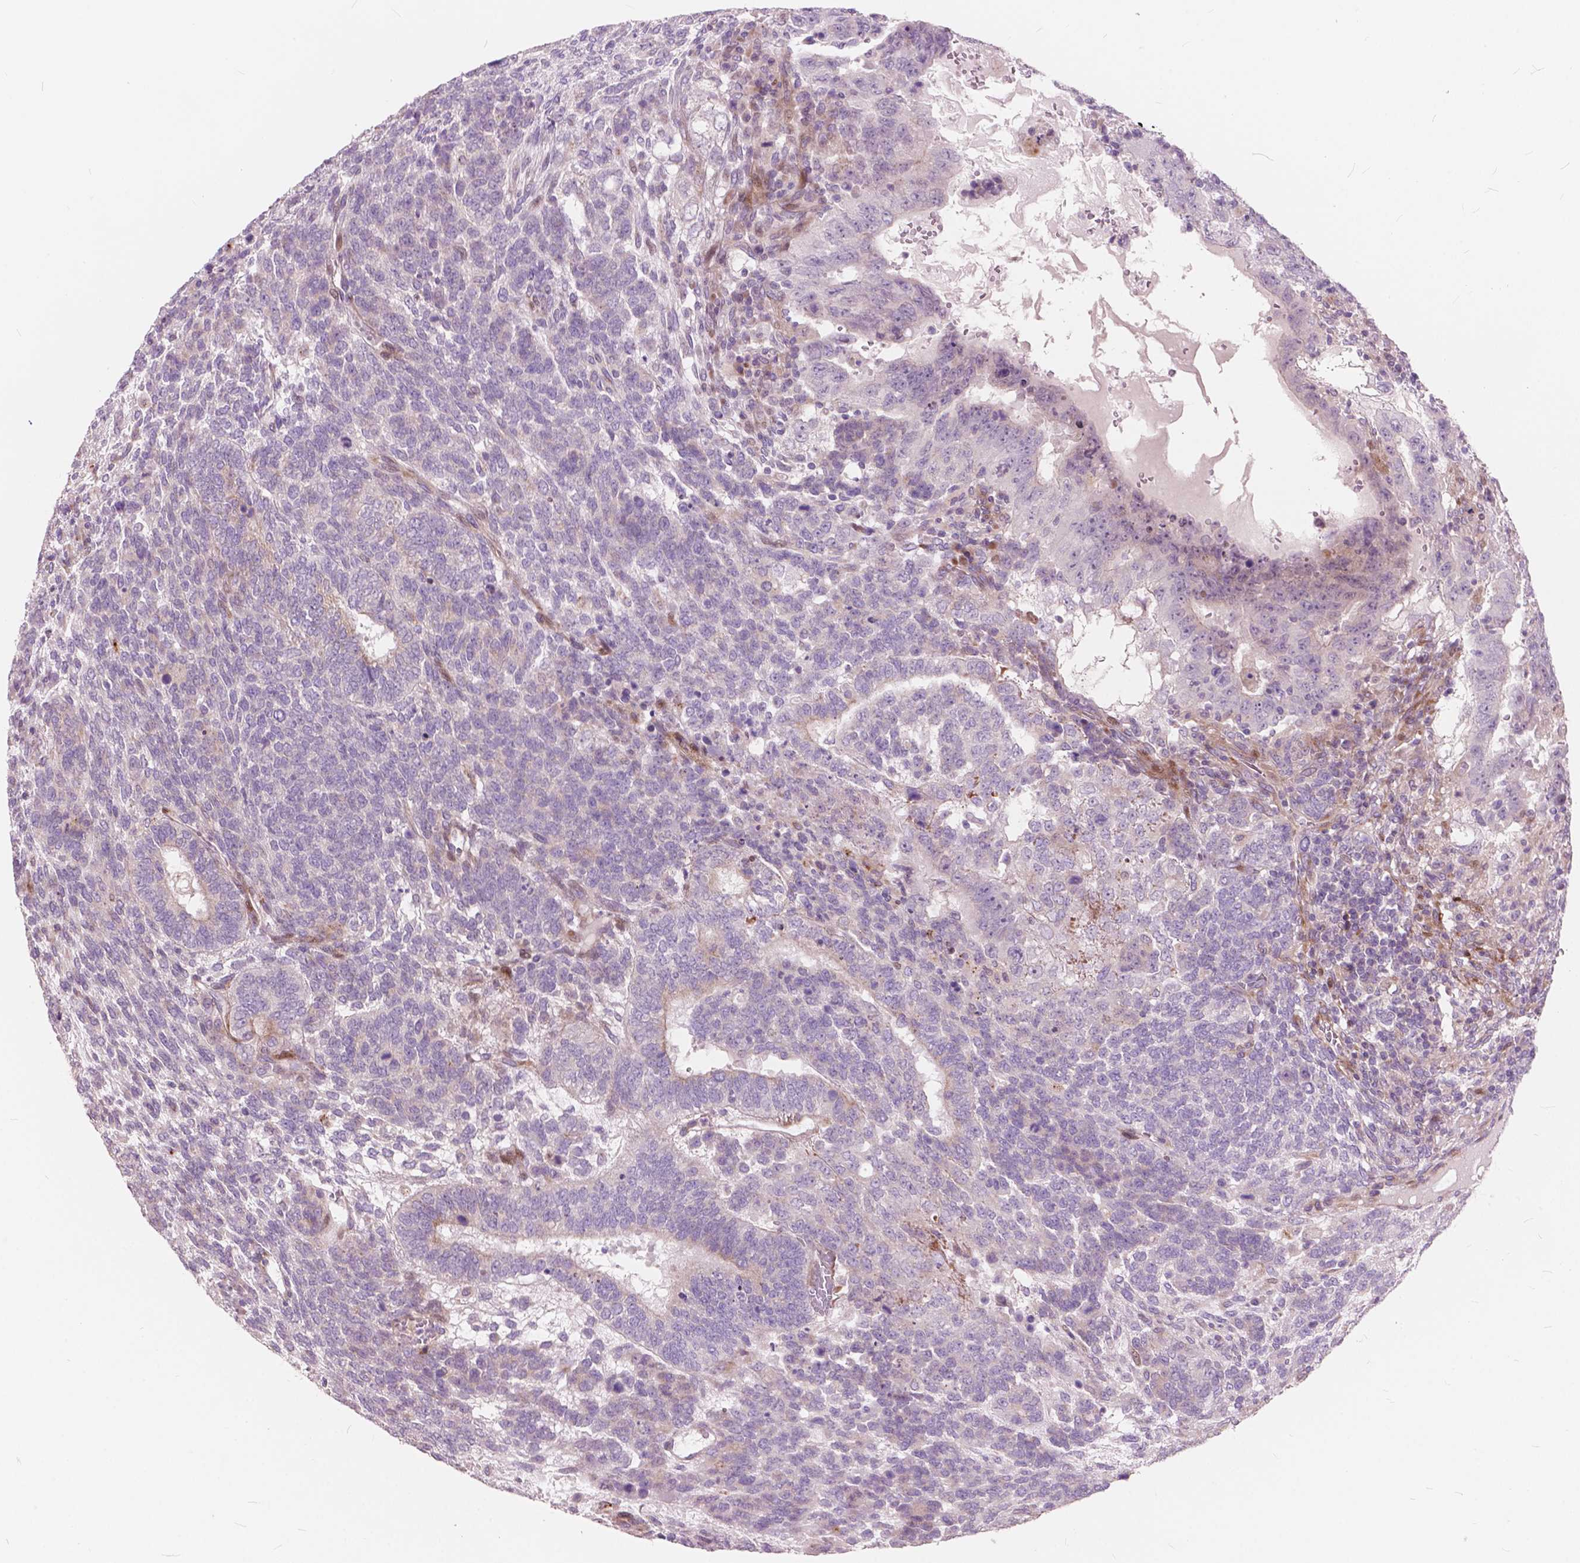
{"staining": {"intensity": "negative", "quantity": "none", "location": "none"}, "tissue": "testis cancer", "cell_type": "Tumor cells", "image_type": "cancer", "snomed": [{"axis": "morphology", "description": "Normal tissue, NOS"}, {"axis": "morphology", "description": "Carcinoma, Embryonal, NOS"}, {"axis": "topography", "description": "Testis"}, {"axis": "topography", "description": "Epididymis"}], "caption": "DAB immunohistochemical staining of human testis cancer exhibits no significant expression in tumor cells.", "gene": "MORN1", "patient": {"sex": "male", "age": 23}}